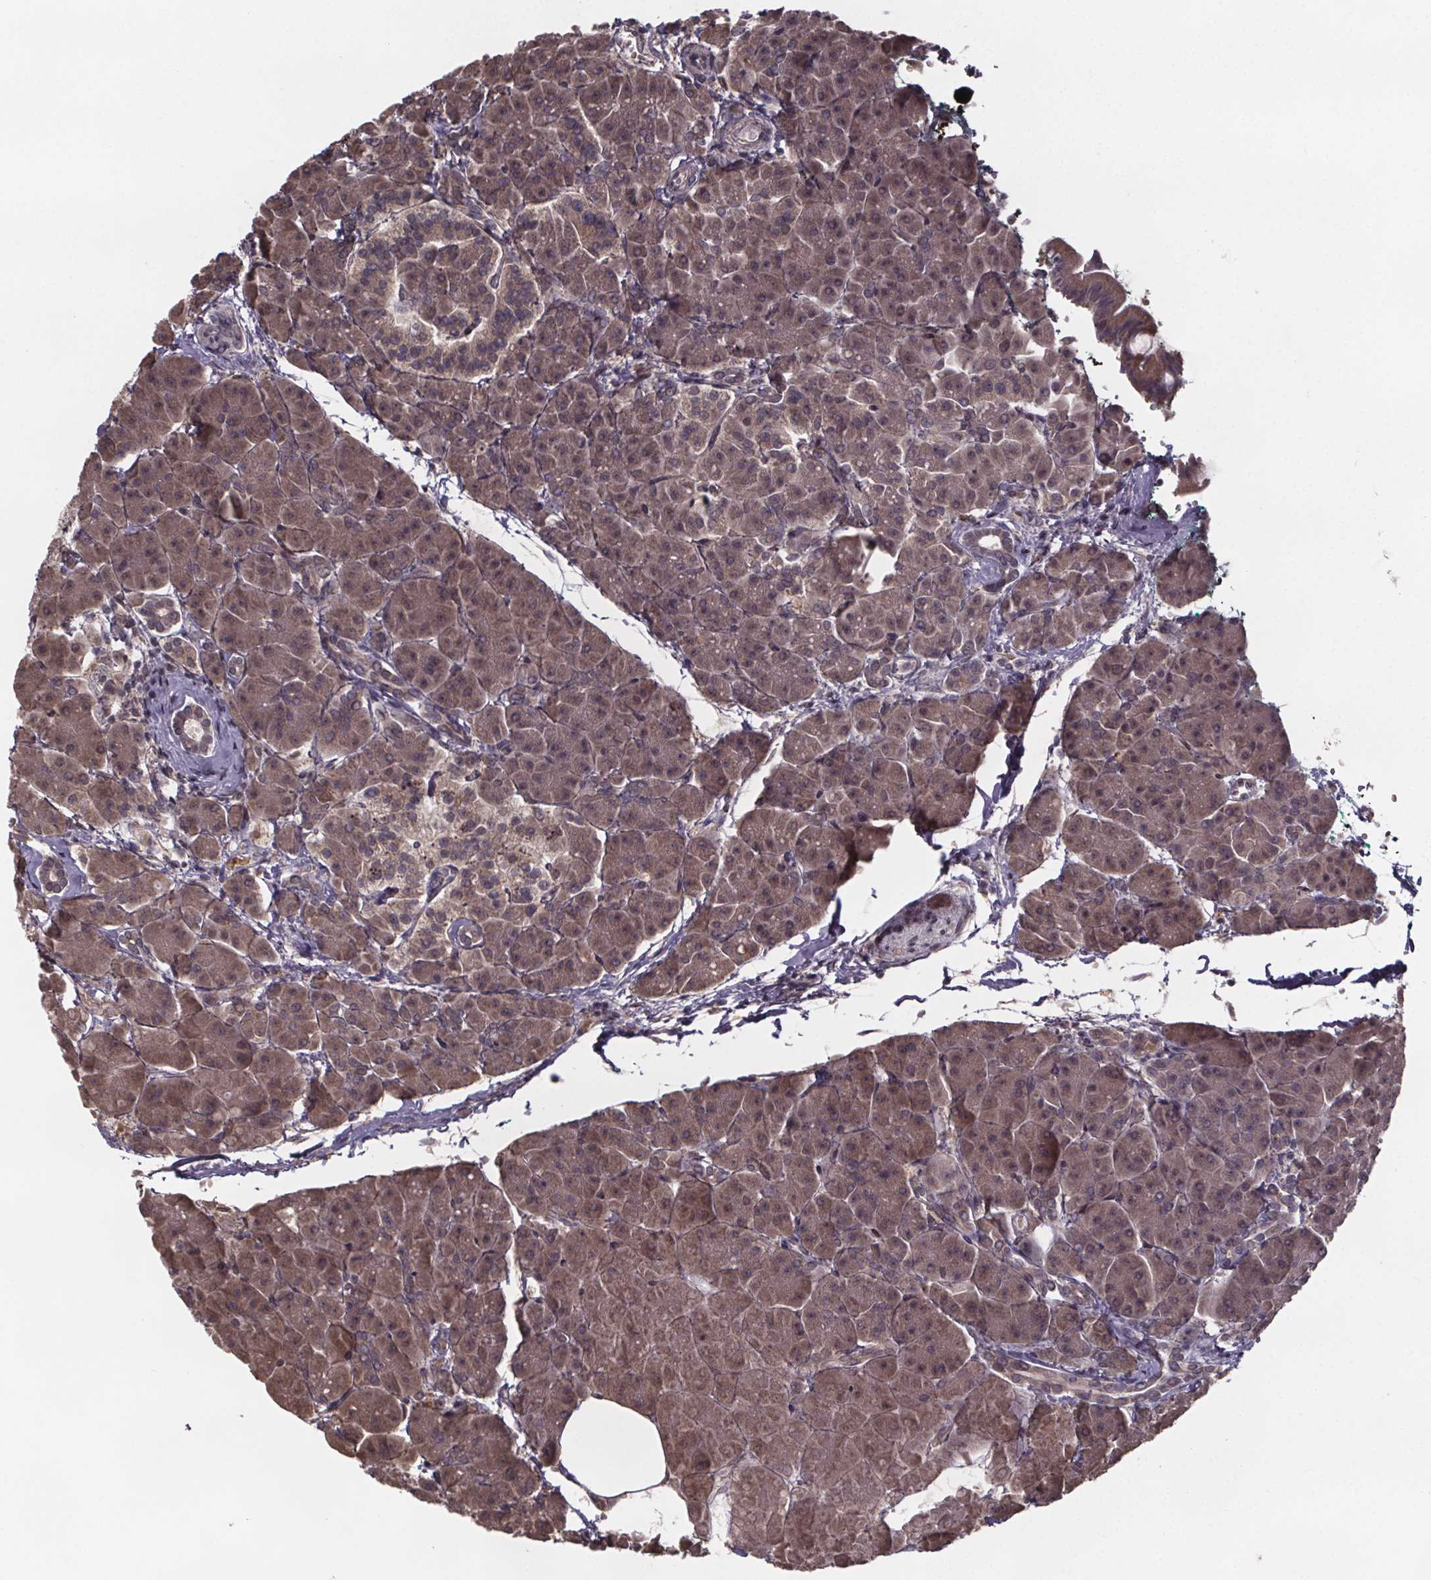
{"staining": {"intensity": "moderate", "quantity": ">75%", "location": "cytoplasmic/membranous"}, "tissue": "pancreas", "cell_type": "Exocrine glandular cells", "image_type": "normal", "snomed": [{"axis": "morphology", "description": "Normal tissue, NOS"}, {"axis": "topography", "description": "Adipose tissue"}, {"axis": "topography", "description": "Pancreas"}, {"axis": "topography", "description": "Peripheral nerve tissue"}], "caption": "The photomicrograph demonstrates staining of normal pancreas, revealing moderate cytoplasmic/membranous protein expression (brown color) within exocrine glandular cells. The staining is performed using DAB (3,3'-diaminobenzidine) brown chromogen to label protein expression. The nuclei are counter-stained blue using hematoxylin.", "gene": "SAT1", "patient": {"sex": "female", "age": 58}}